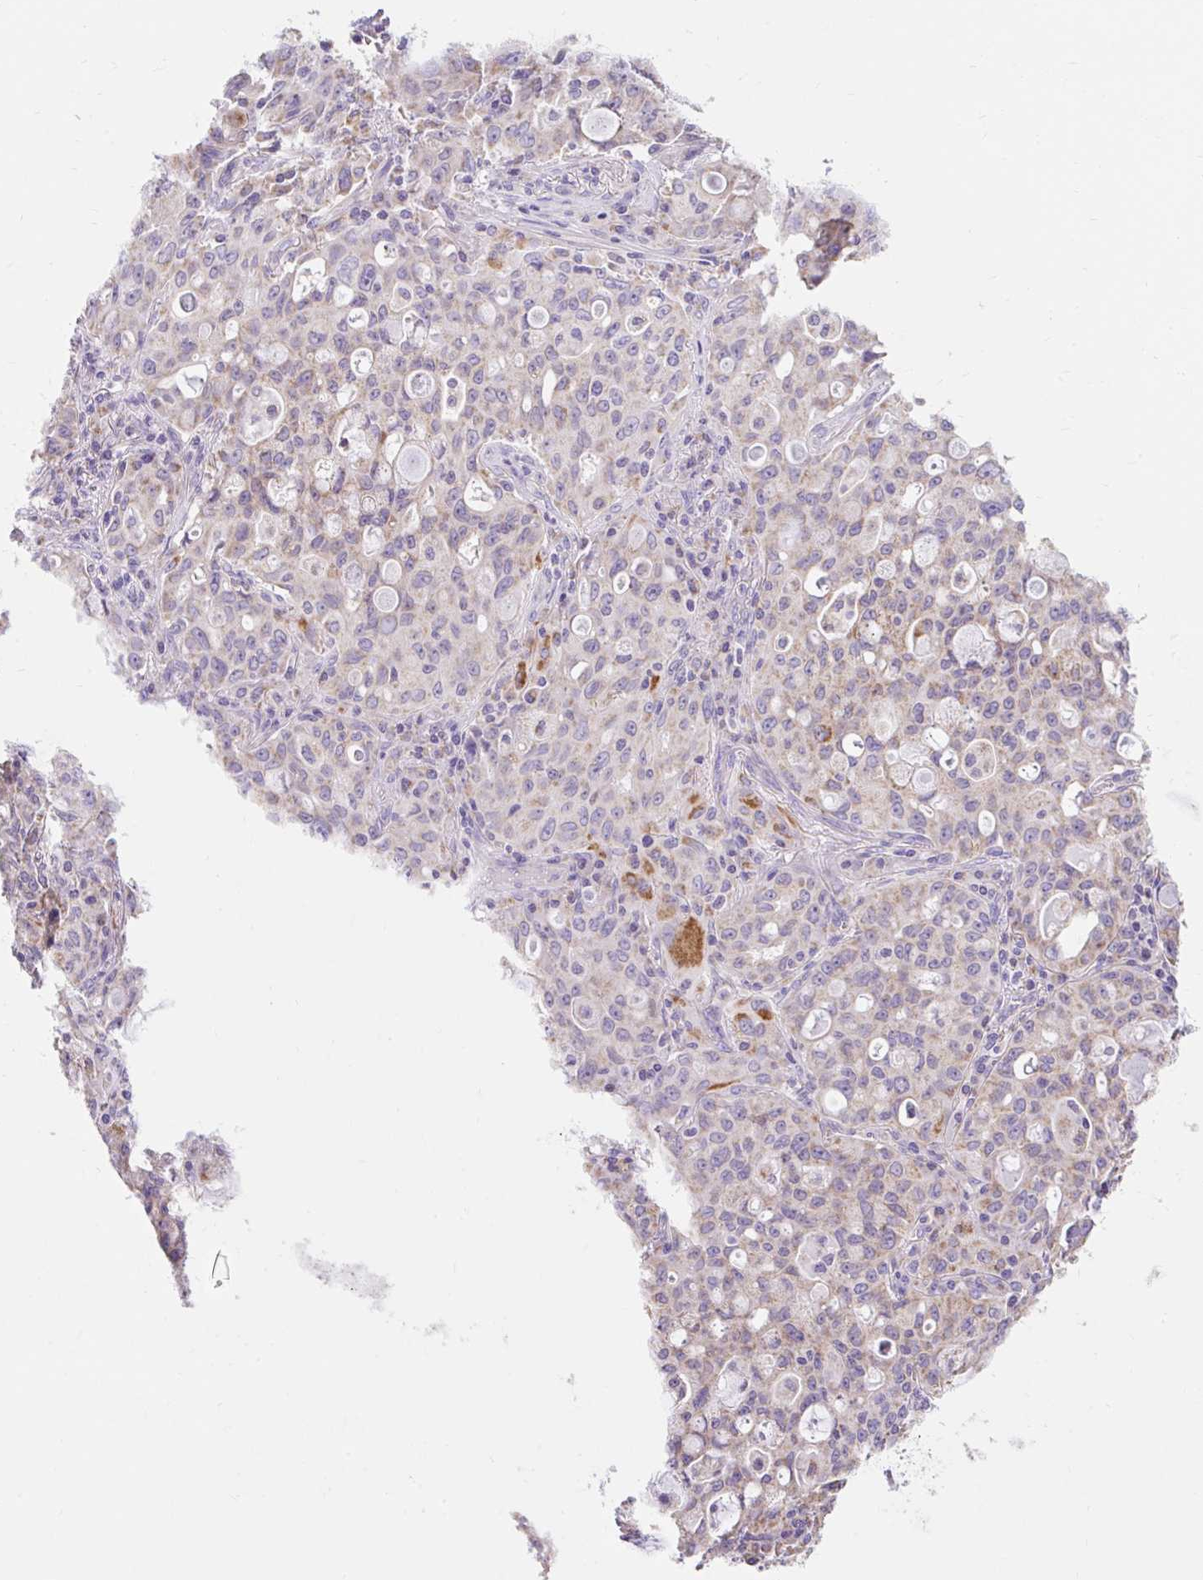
{"staining": {"intensity": "moderate", "quantity": "<25%", "location": "cytoplasmic/membranous"}, "tissue": "lung cancer", "cell_type": "Tumor cells", "image_type": "cancer", "snomed": [{"axis": "morphology", "description": "Adenocarcinoma, NOS"}, {"axis": "topography", "description": "Lung"}], "caption": "IHC (DAB) staining of adenocarcinoma (lung) exhibits moderate cytoplasmic/membranous protein staining in about <25% of tumor cells.", "gene": "PMAIP1", "patient": {"sex": "female", "age": 44}}